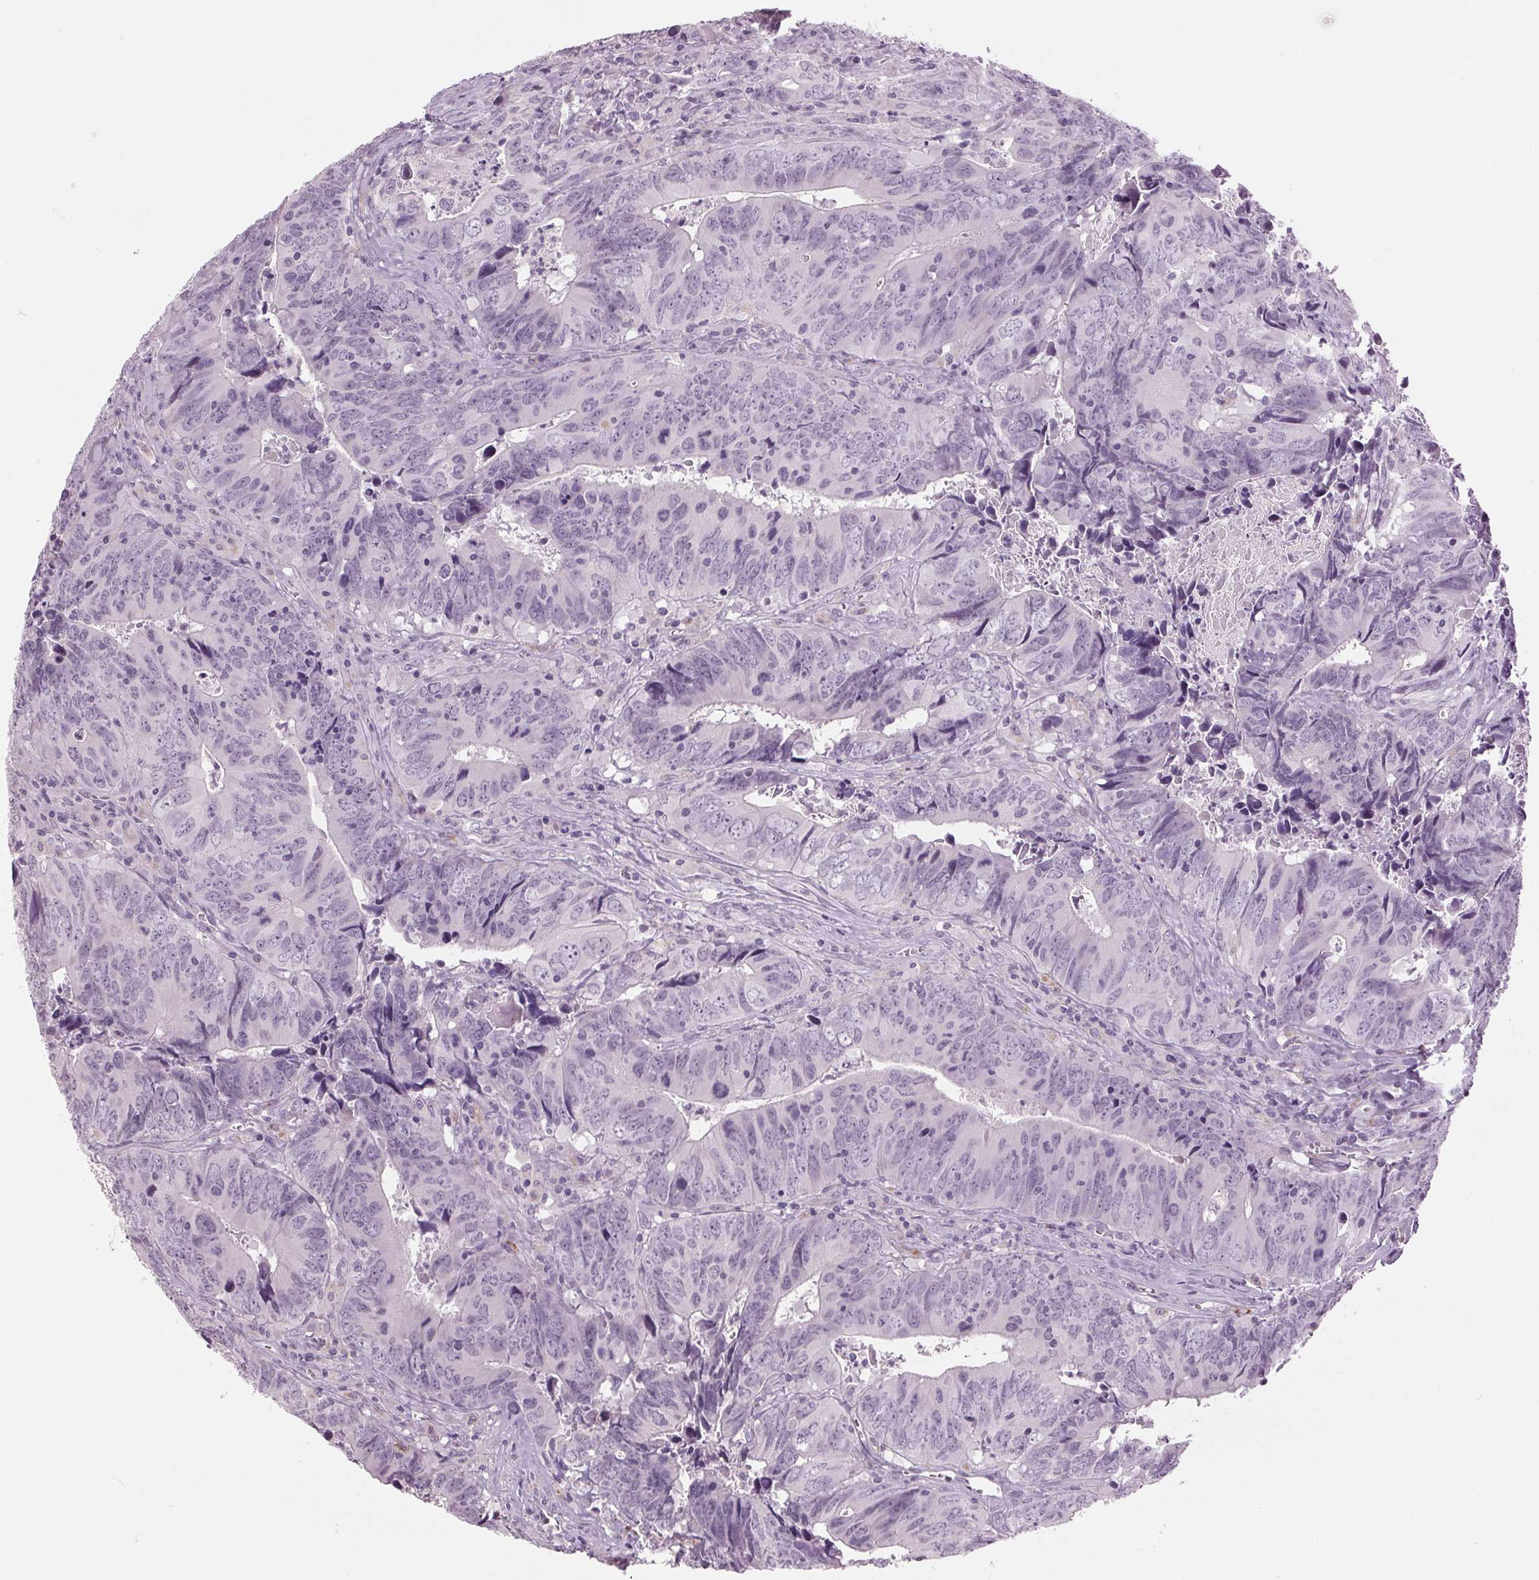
{"staining": {"intensity": "negative", "quantity": "none", "location": "none"}, "tissue": "colorectal cancer", "cell_type": "Tumor cells", "image_type": "cancer", "snomed": [{"axis": "morphology", "description": "Adenocarcinoma, NOS"}, {"axis": "topography", "description": "Colon"}], "caption": "This is a image of immunohistochemistry (IHC) staining of colorectal adenocarcinoma, which shows no staining in tumor cells.", "gene": "DNAH12", "patient": {"sex": "female", "age": 82}}